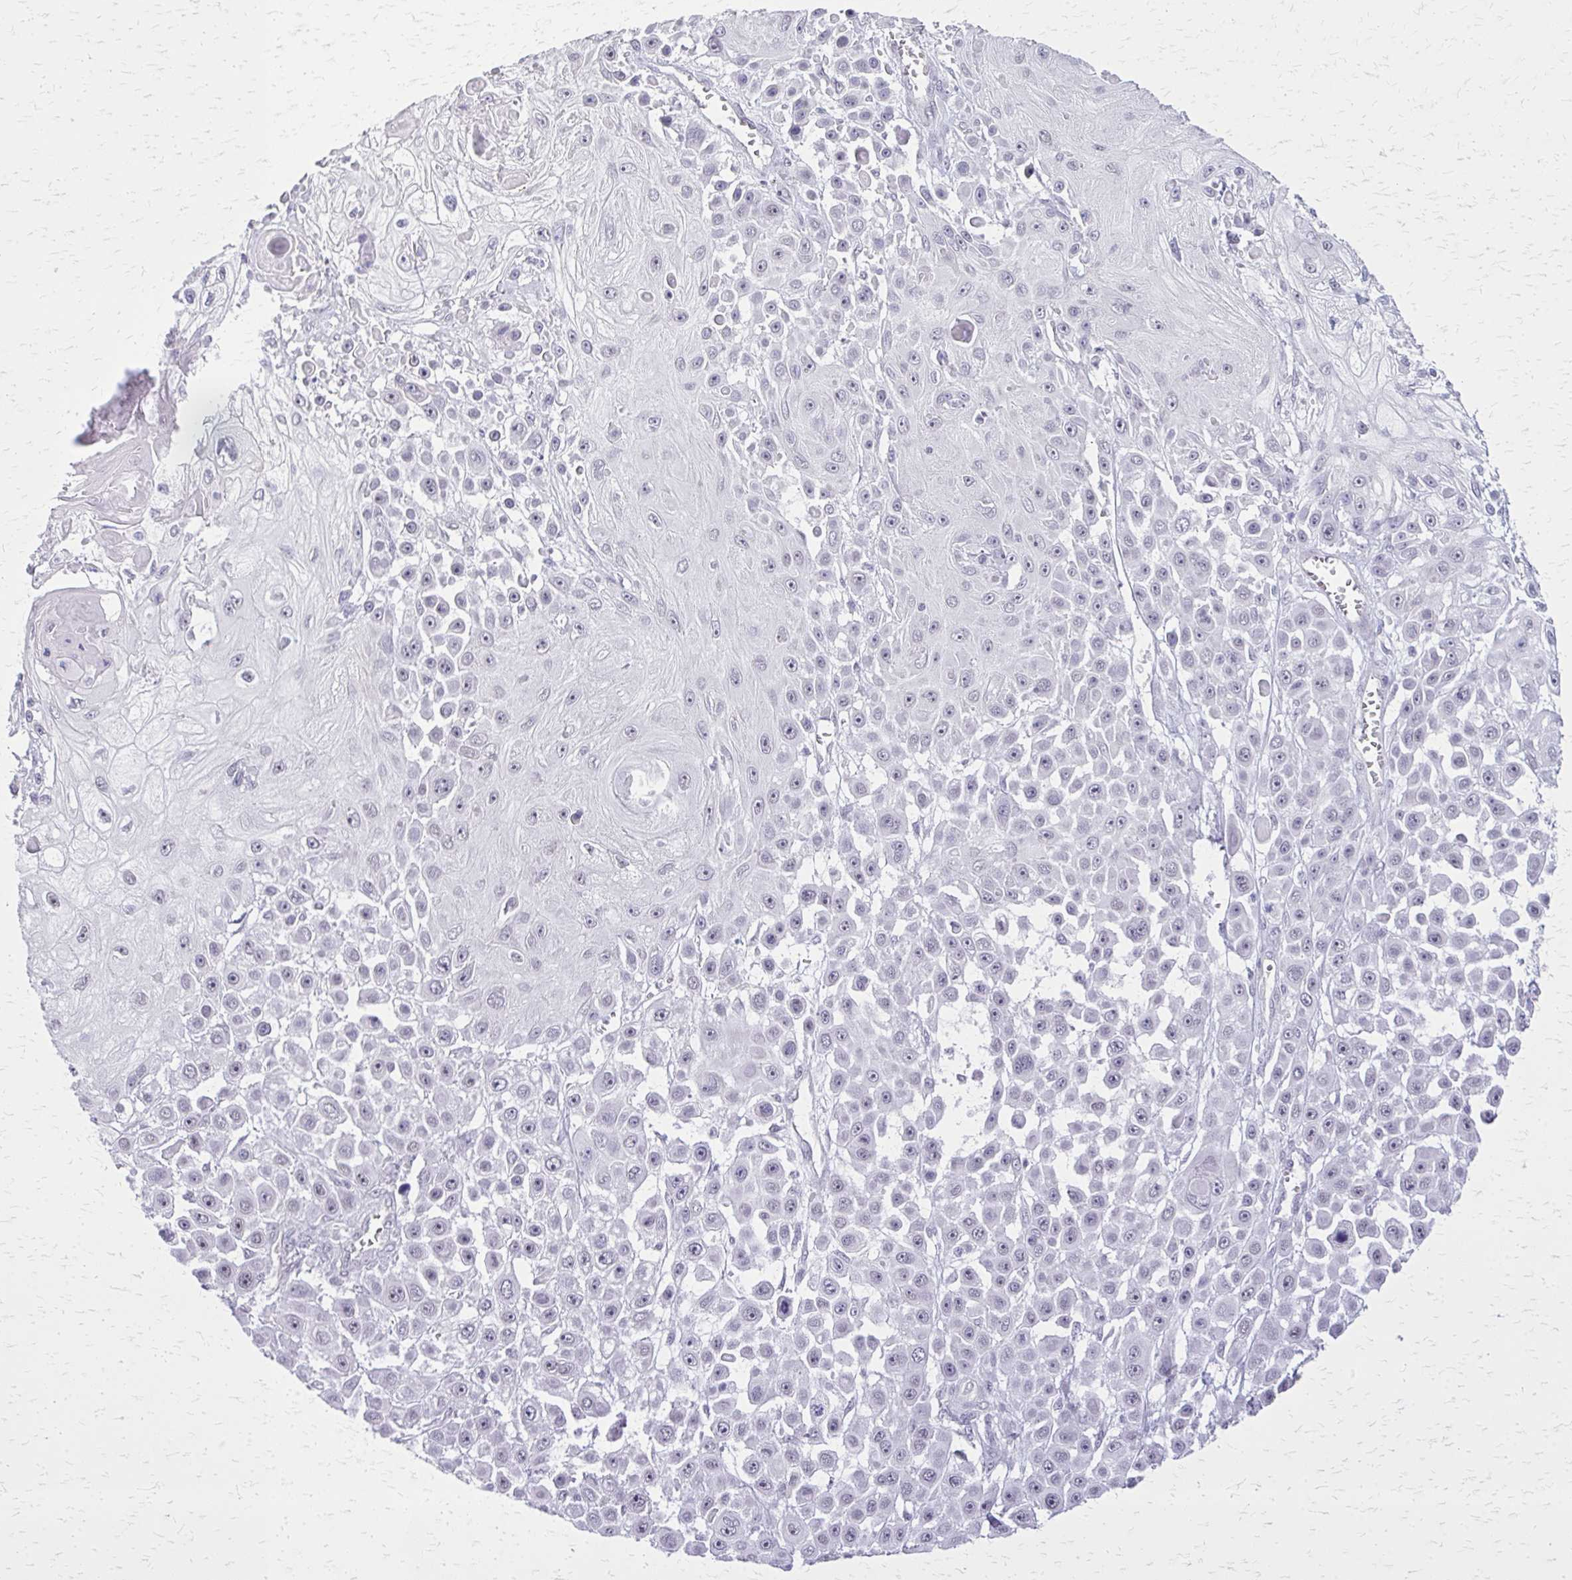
{"staining": {"intensity": "negative", "quantity": "none", "location": "none"}, "tissue": "skin cancer", "cell_type": "Tumor cells", "image_type": "cancer", "snomed": [{"axis": "morphology", "description": "Squamous cell carcinoma, NOS"}, {"axis": "topography", "description": "Skin"}], "caption": "Tumor cells show no significant protein staining in skin cancer.", "gene": "PLCB1", "patient": {"sex": "male", "age": 67}}